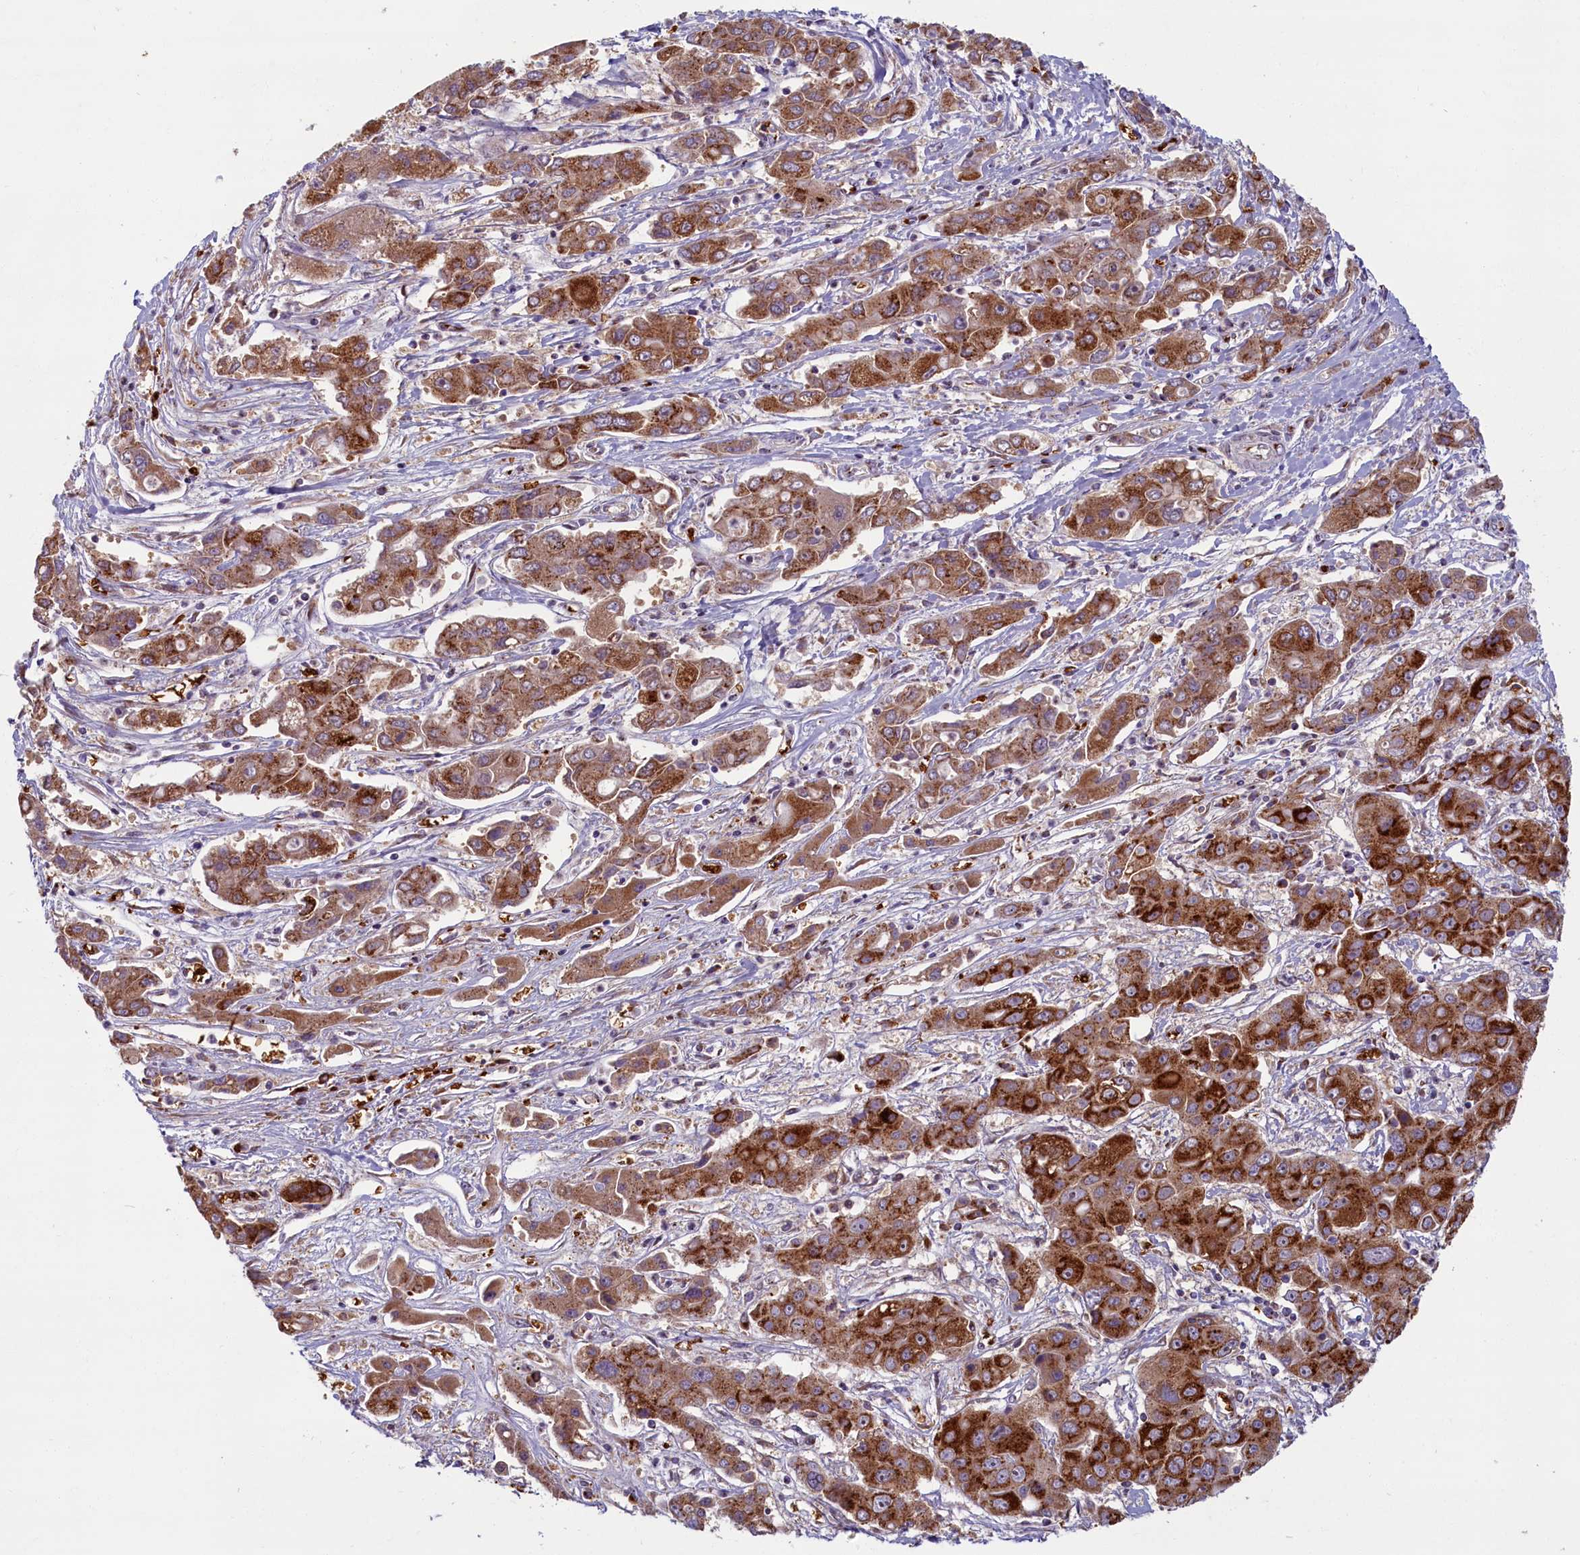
{"staining": {"intensity": "strong", "quantity": ">75%", "location": "cytoplasmic/membranous"}, "tissue": "liver cancer", "cell_type": "Tumor cells", "image_type": "cancer", "snomed": [{"axis": "morphology", "description": "Cholangiocarcinoma"}, {"axis": "topography", "description": "Liver"}], "caption": "Human cholangiocarcinoma (liver) stained for a protein (brown) exhibits strong cytoplasmic/membranous positive staining in approximately >75% of tumor cells.", "gene": "BLVRB", "patient": {"sex": "male", "age": 67}}